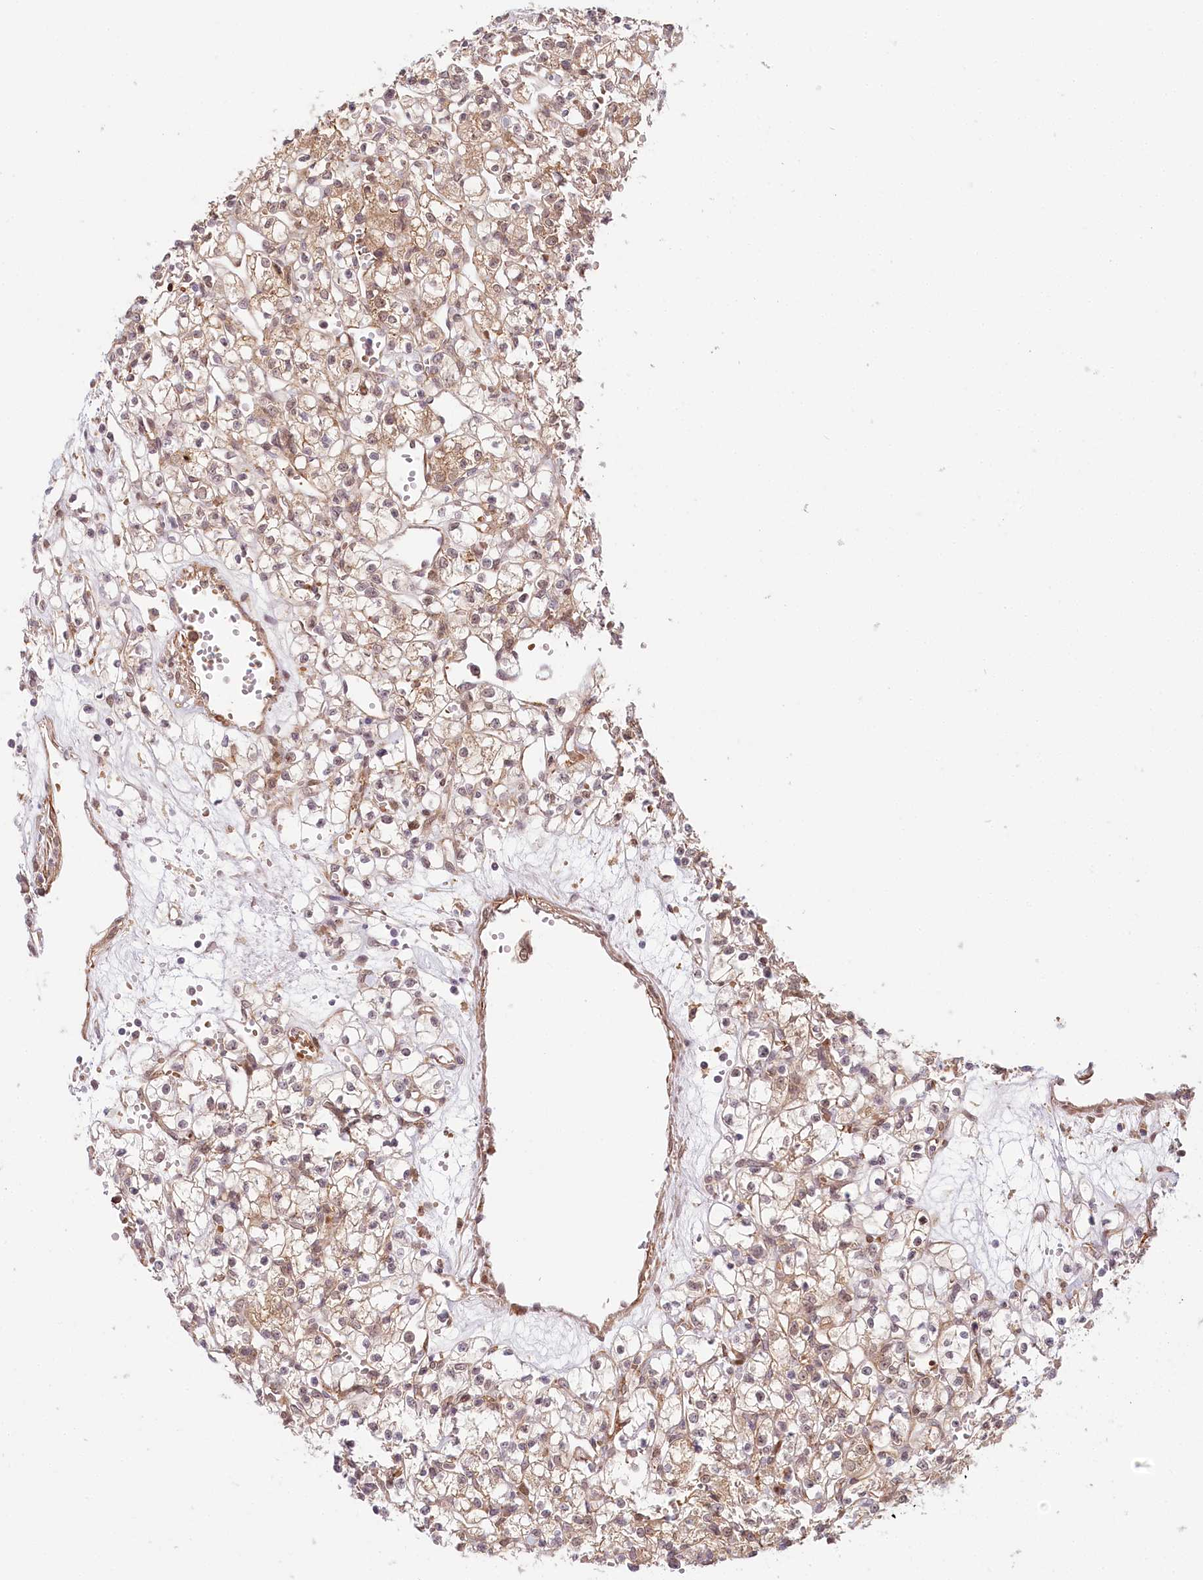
{"staining": {"intensity": "weak", "quantity": ">75%", "location": "cytoplasmic/membranous"}, "tissue": "renal cancer", "cell_type": "Tumor cells", "image_type": "cancer", "snomed": [{"axis": "morphology", "description": "Adenocarcinoma, NOS"}, {"axis": "topography", "description": "Kidney"}], "caption": "Adenocarcinoma (renal) tissue exhibits weak cytoplasmic/membranous positivity in about >75% of tumor cells", "gene": "TUBGCP2", "patient": {"sex": "female", "age": 59}}